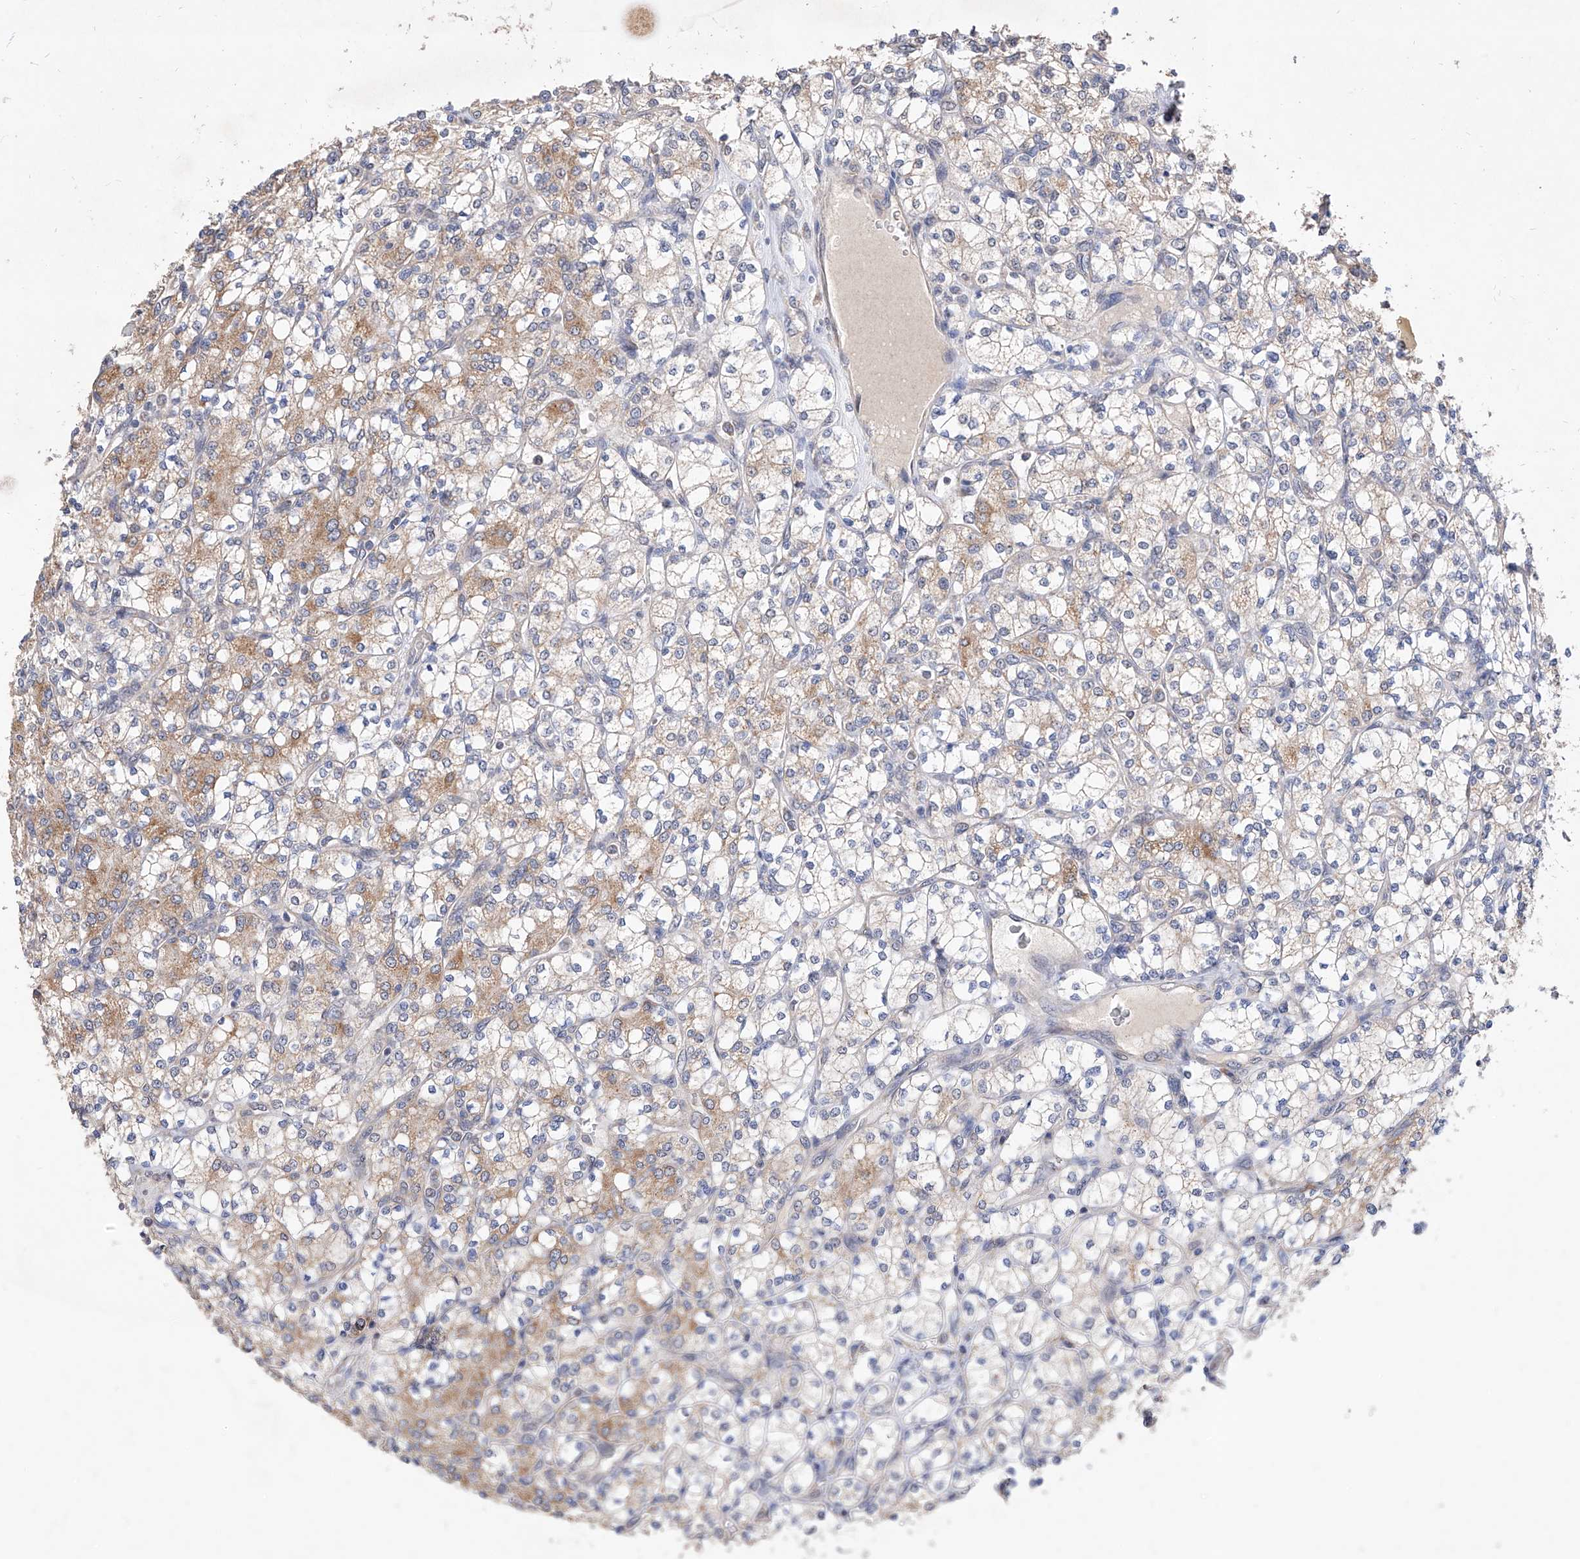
{"staining": {"intensity": "weak", "quantity": "25%-75%", "location": "cytoplasmic/membranous"}, "tissue": "renal cancer", "cell_type": "Tumor cells", "image_type": "cancer", "snomed": [{"axis": "morphology", "description": "Adenocarcinoma, NOS"}, {"axis": "topography", "description": "Kidney"}], "caption": "Tumor cells show low levels of weak cytoplasmic/membranous staining in approximately 25%-75% of cells in adenocarcinoma (renal). (DAB IHC with brightfield microscopy, high magnification).", "gene": "MFSD4B", "patient": {"sex": "male", "age": 77}}